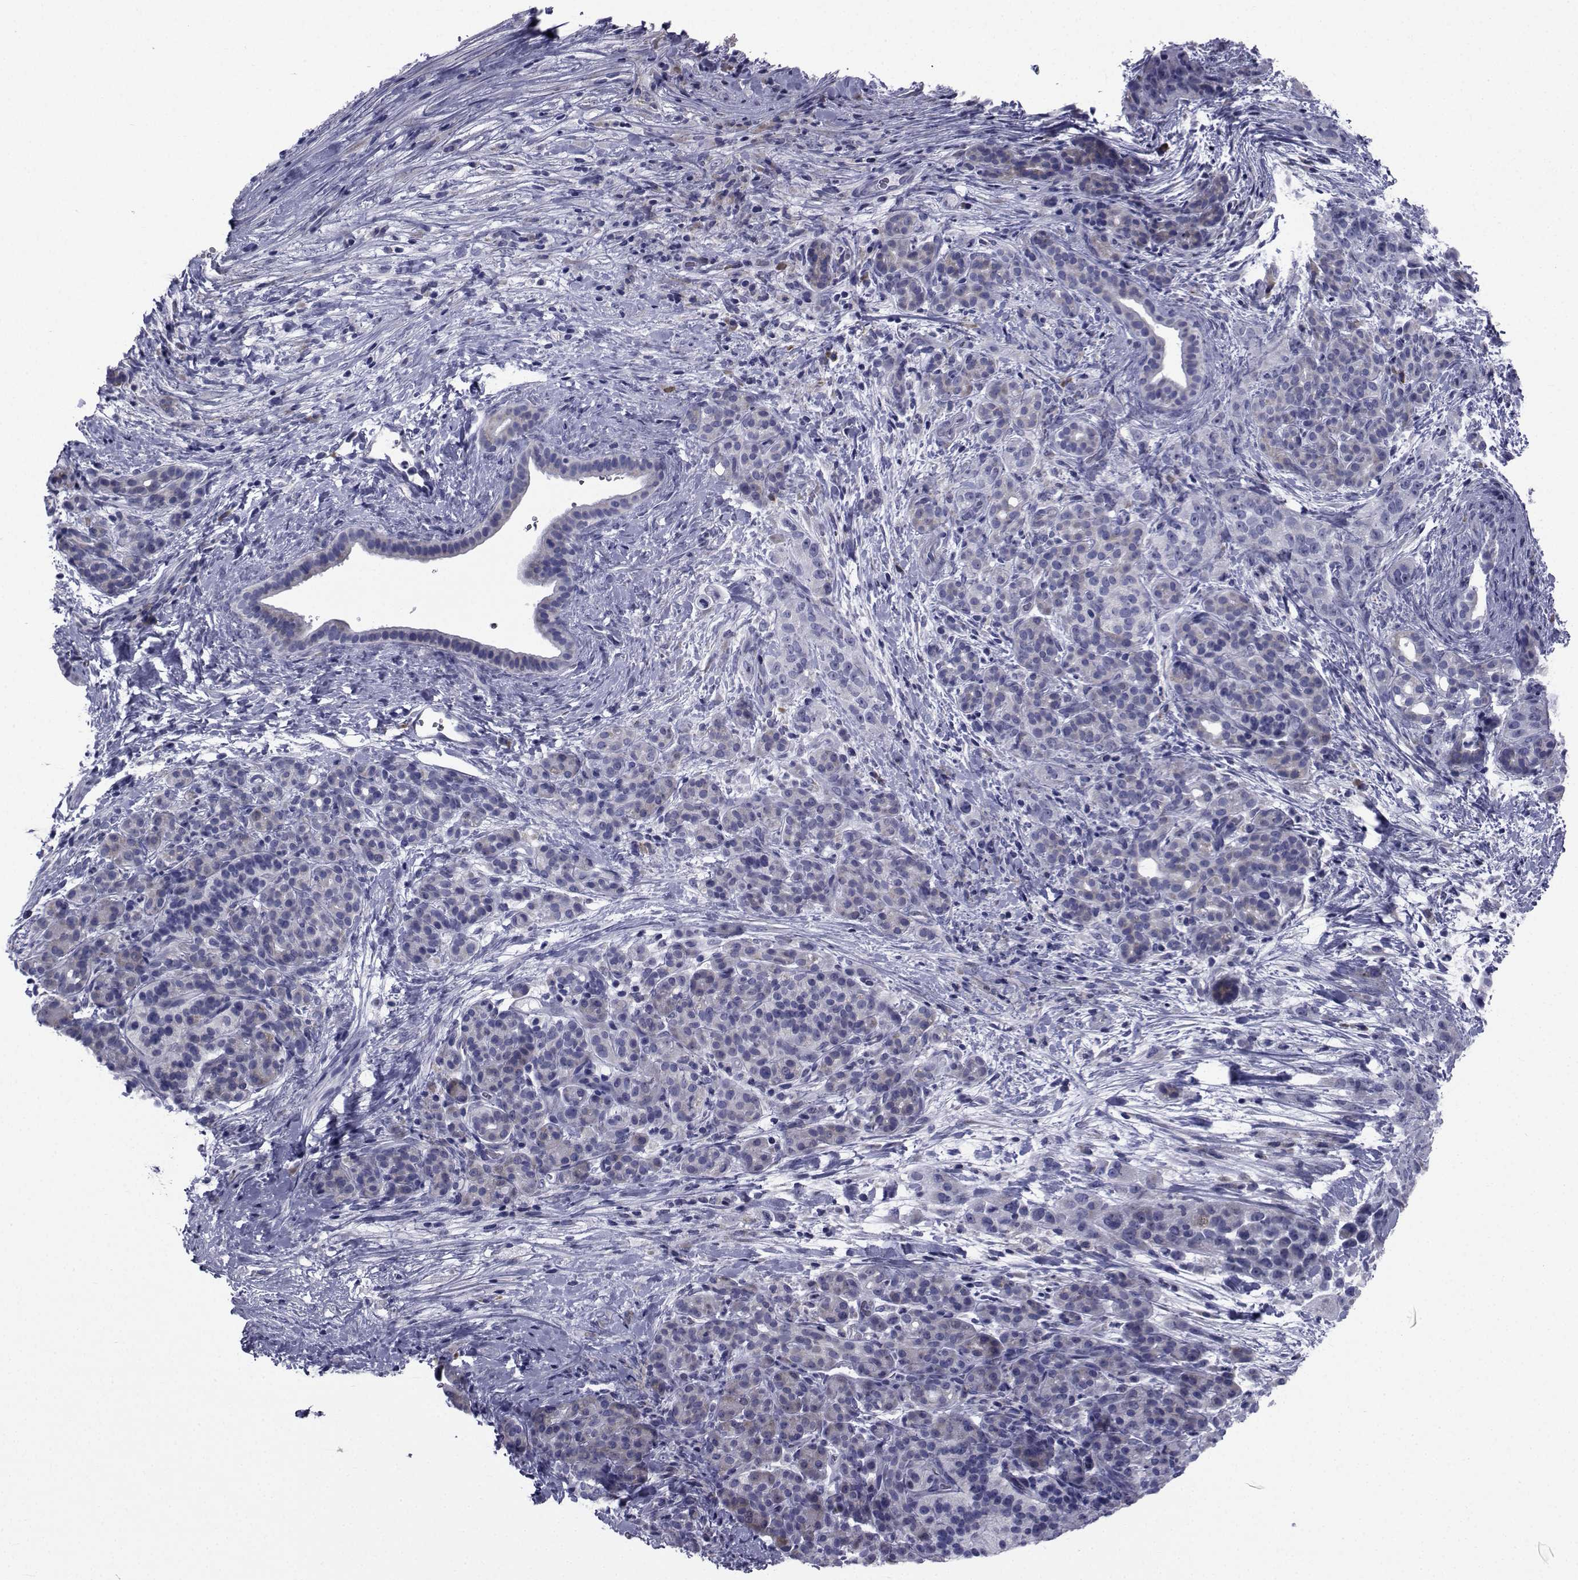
{"staining": {"intensity": "weak", "quantity": "<25%", "location": "cytoplasmic/membranous"}, "tissue": "pancreatic cancer", "cell_type": "Tumor cells", "image_type": "cancer", "snomed": [{"axis": "morphology", "description": "Adenocarcinoma, NOS"}, {"axis": "topography", "description": "Pancreas"}], "caption": "Immunohistochemistry of human pancreatic cancer shows no staining in tumor cells.", "gene": "ROPN1", "patient": {"sex": "male", "age": 44}}